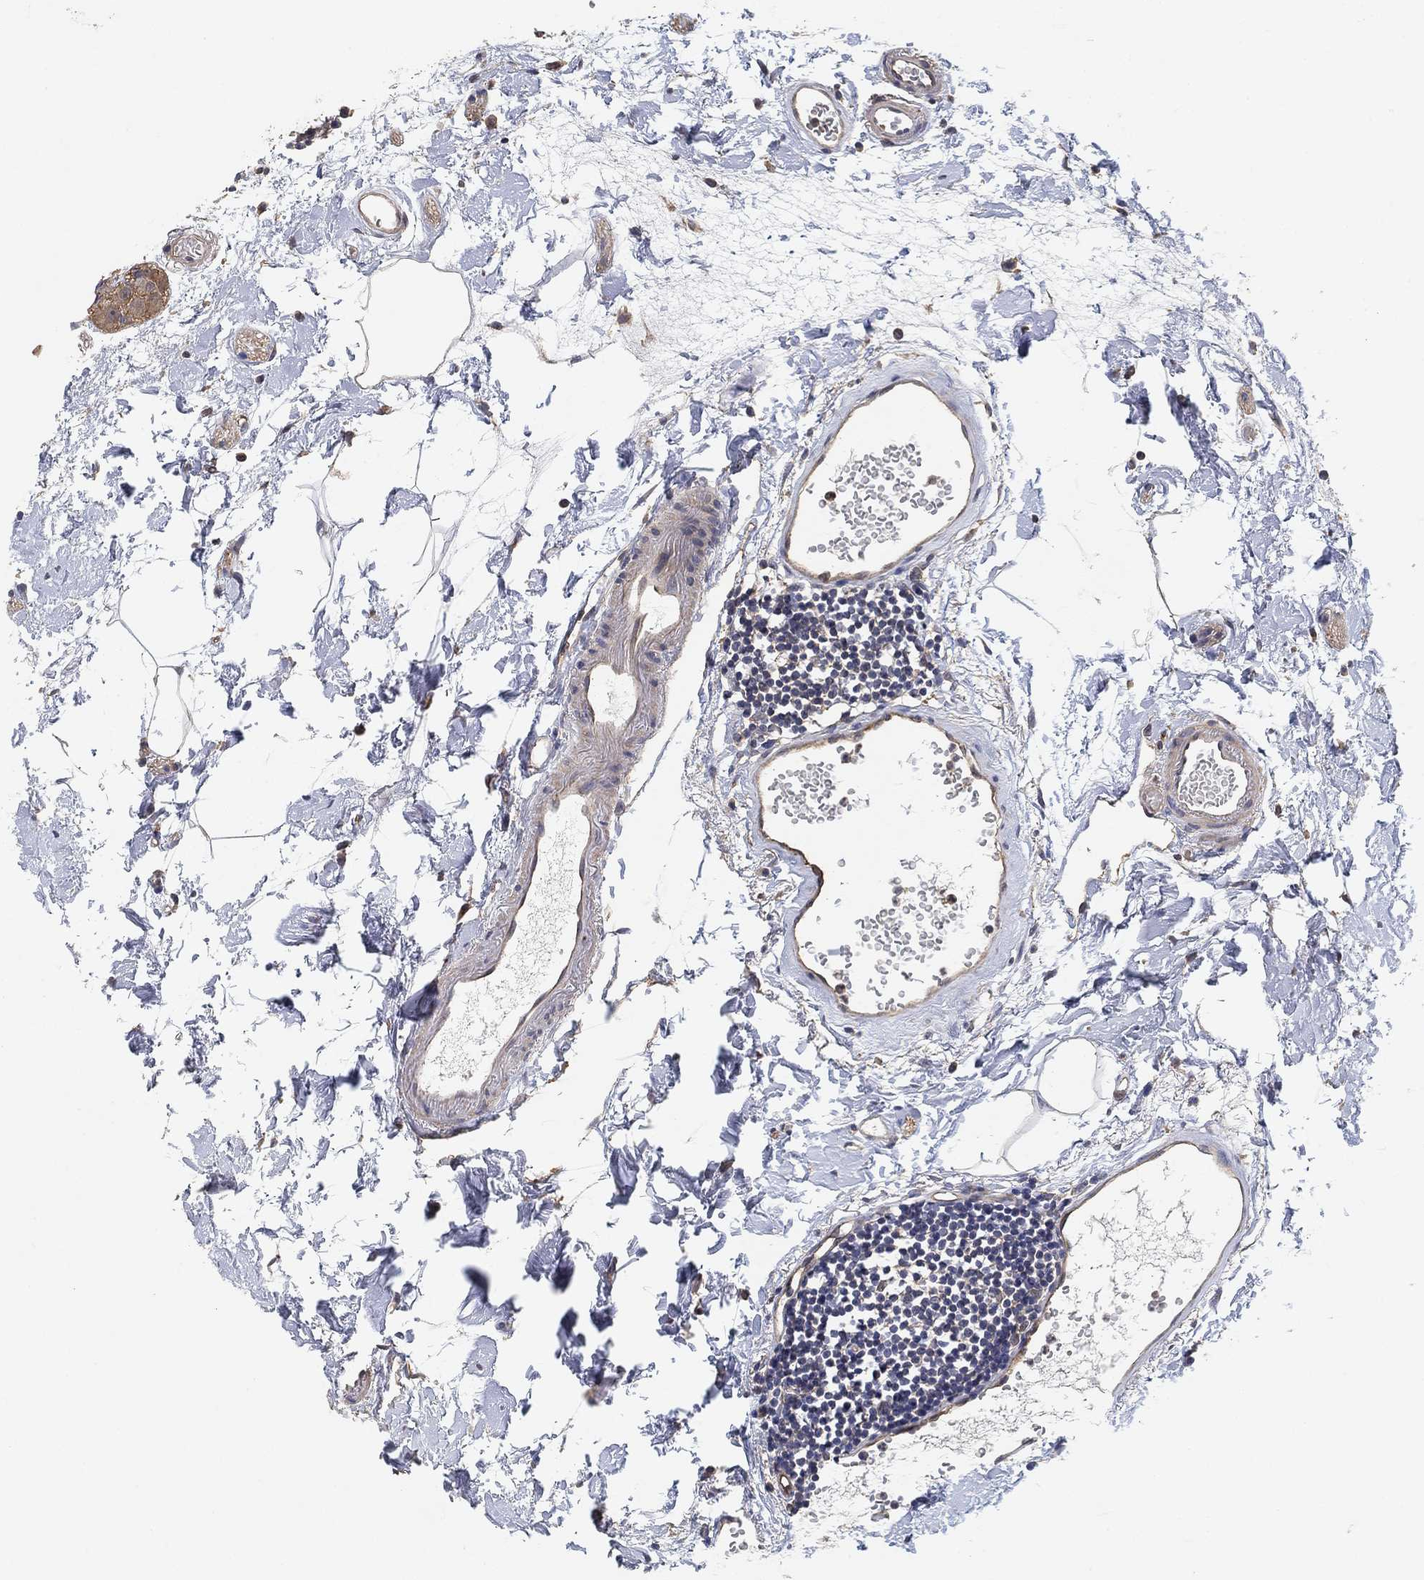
{"staining": {"intensity": "moderate", "quantity": "<25%", "location": "cytoplasmic/membranous"}, "tissue": "colon", "cell_type": "Endothelial cells", "image_type": "normal", "snomed": [{"axis": "morphology", "description": "Normal tissue, NOS"}, {"axis": "topography", "description": "Colon"}], "caption": "DAB (3,3'-diaminobenzidine) immunohistochemical staining of unremarkable human colon exhibits moderate cytoplasmic/membranous protein positivity in approximately <25% of endothelial cells.", "gene": "MCUR1", "patient": {"sex": "female", "age": 84}}